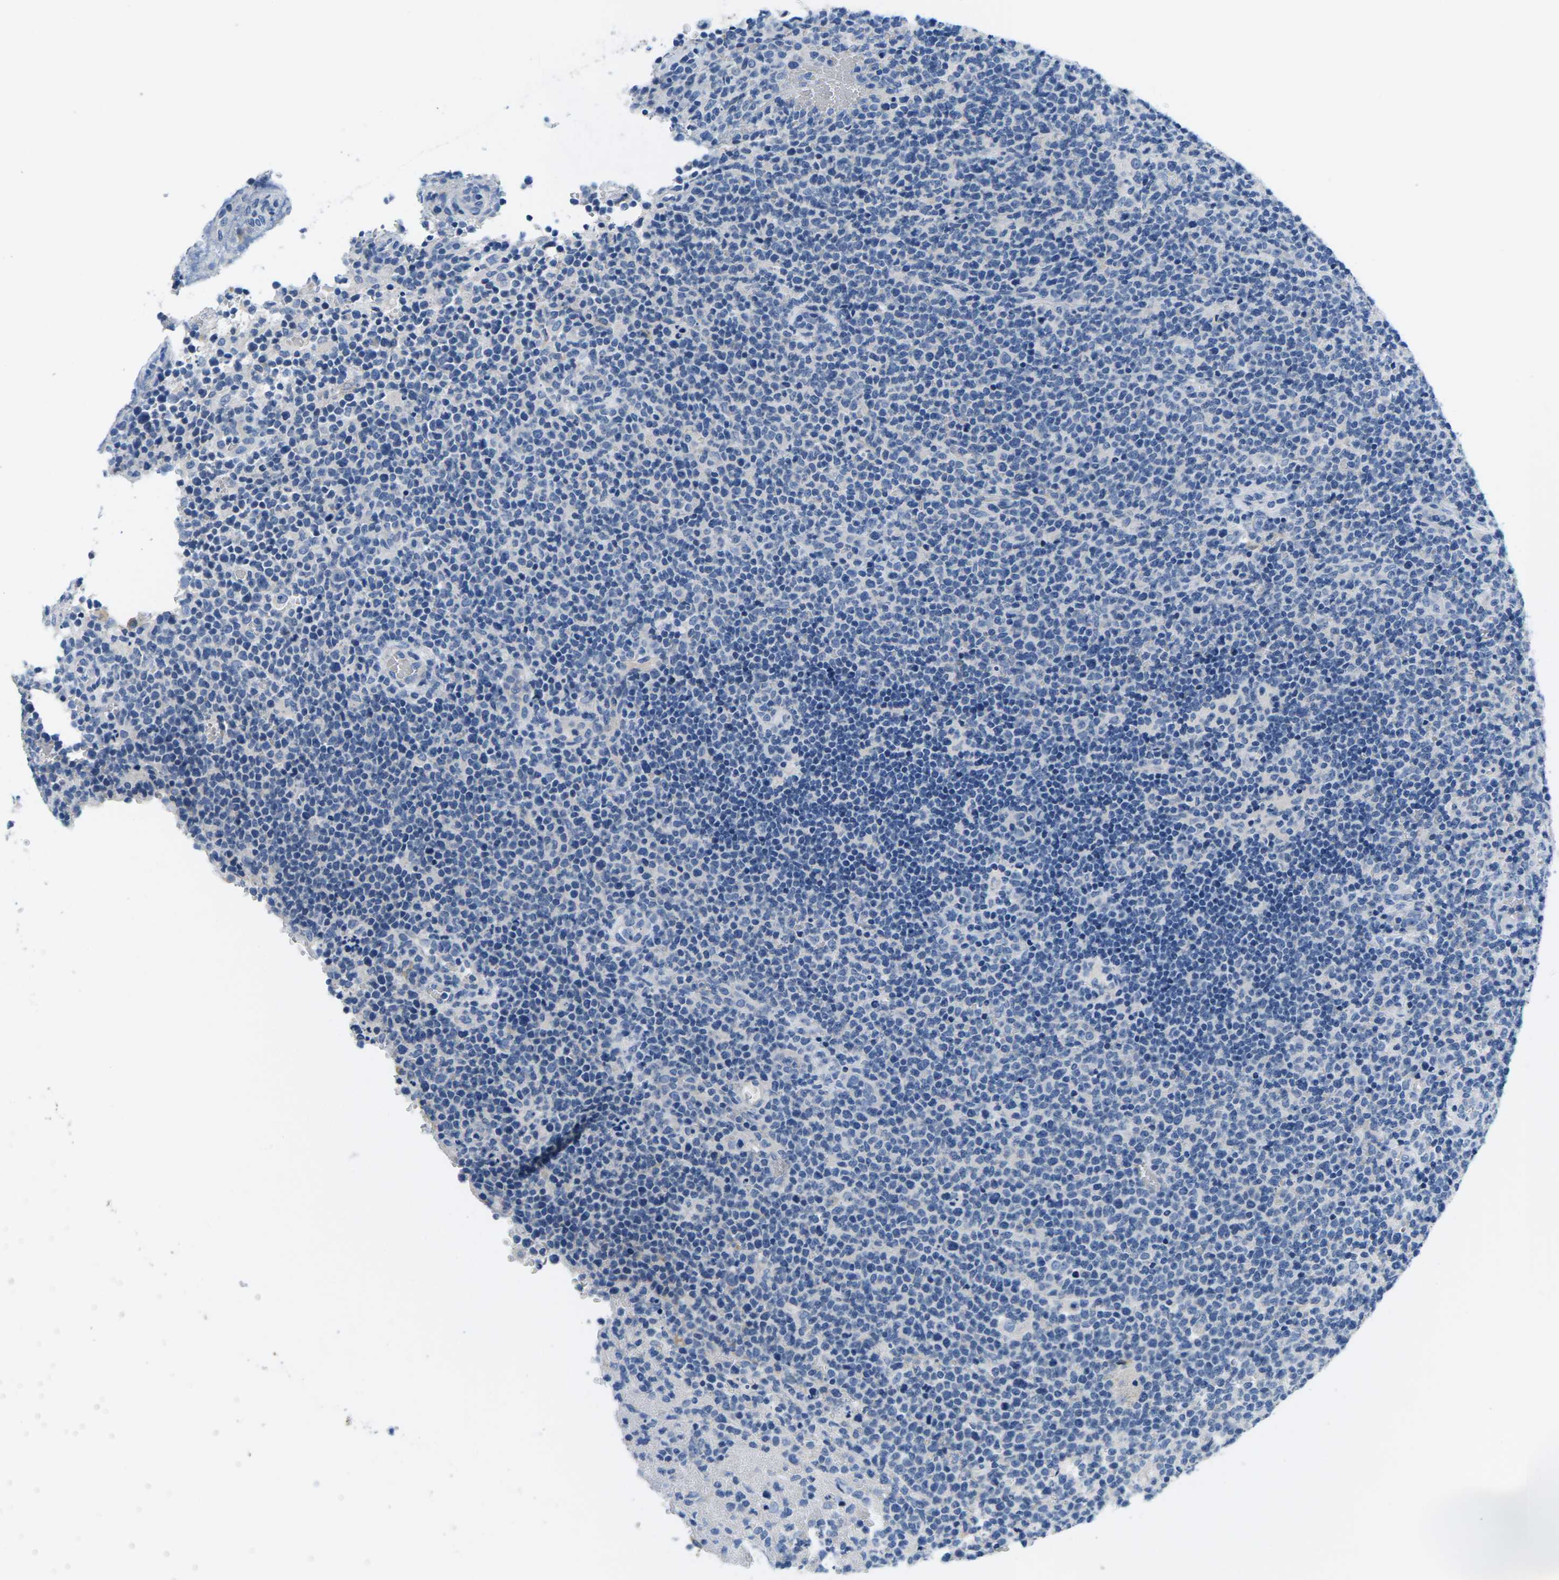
{"staining": {"intensity": "negative", "quantity": "none", "location": "none"}, "tissue": "lymphoma", "cell_type": "Tumor cells", "image_type": "cancer", "snomed": [{"axis": "morphology", "description": "Malignant lymphoma, non-Hodgkin's type, High grade"}, {"axis": "topography", "description": "Lymph node"}], "caption": "This is an IHC image of human malignant lymphoma, non-Hodgkin's type (high-grade). There is no staining in tumor cells.", "gene": "TSPAN2", "patient": {"sex": "male", "age": 61}}